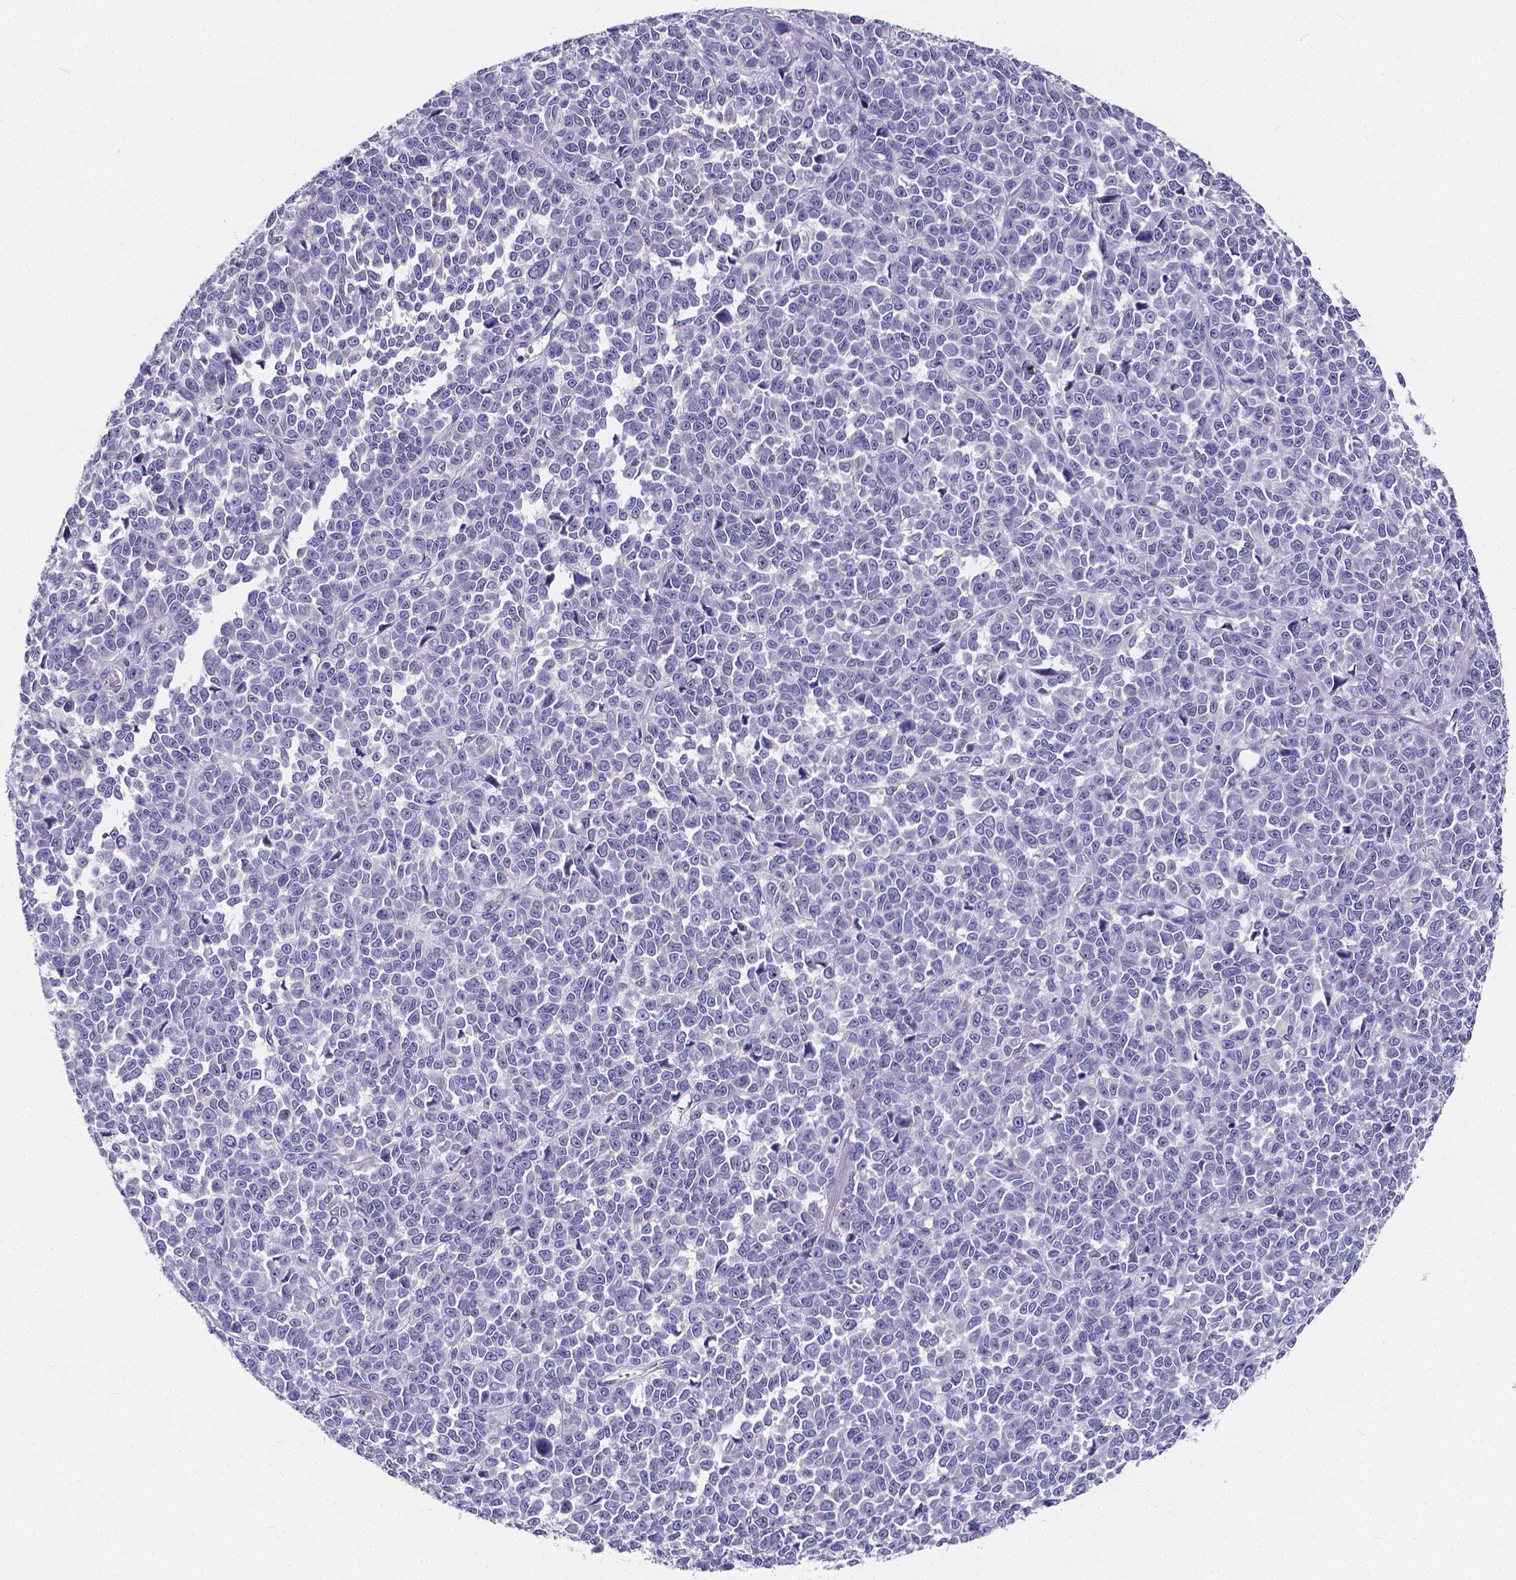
{"staining": {"intensity": "negative", "quantity": "none", "location": "none"}, "tissue": "melanoma", "cell_type": "Tumor cells", "image_type": "cancer", "snomed": [{"axis": "morphology", "description": "Malignant melanoma, NOS"}, {"axis": "topography", "description": "Skin"}], "caption": "This is a histopathology image of immunohistochemistry (IHC) staining of malignant melanoma, which shows no expression in tumor cells.", "gene": "SPEF2", "patient": {"sex": "female", "age": 95}}